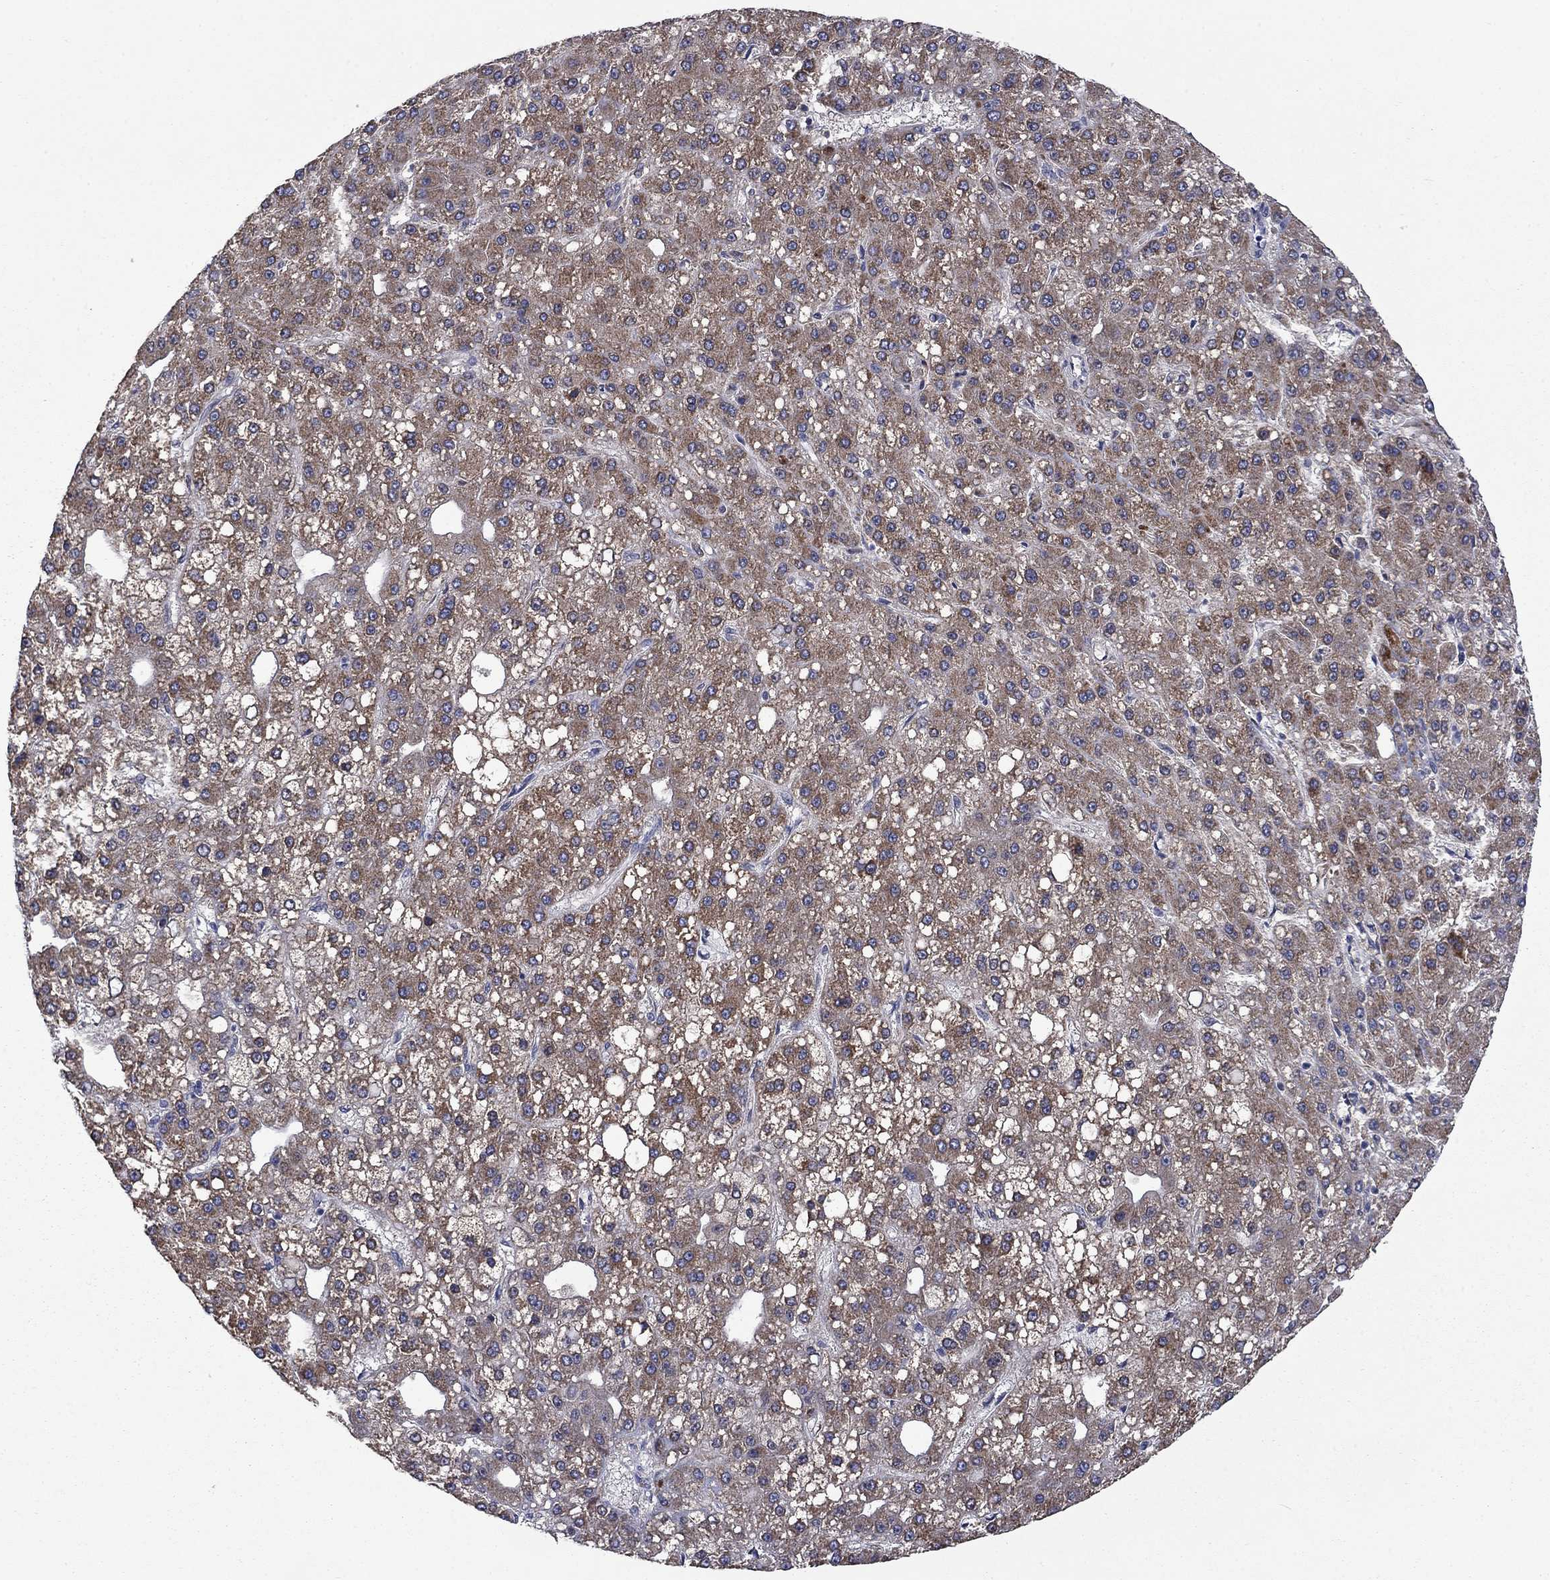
{"staining": {"intensity": "moderate", "quantity": "25%-75%", "location": "cytoplasmic/membranous"}, "tissue": "liver cancer", "cell_type": "Tumor cells", "image_type": "cancer", "snomed": [{"axis": "morphology", "description": "Carcinoma, Hepatocellular, NOS"}, {"axis": "topography", "description": "Liver"}], "caption": "Protein staining of hepatocellular carcinoma (liver) tissue displays moderate cytoplasmic/membranous expression in about 25%-75% of tumor cells.", "gene": "FRK", "patient": {"sex": "male", "age": 67}}